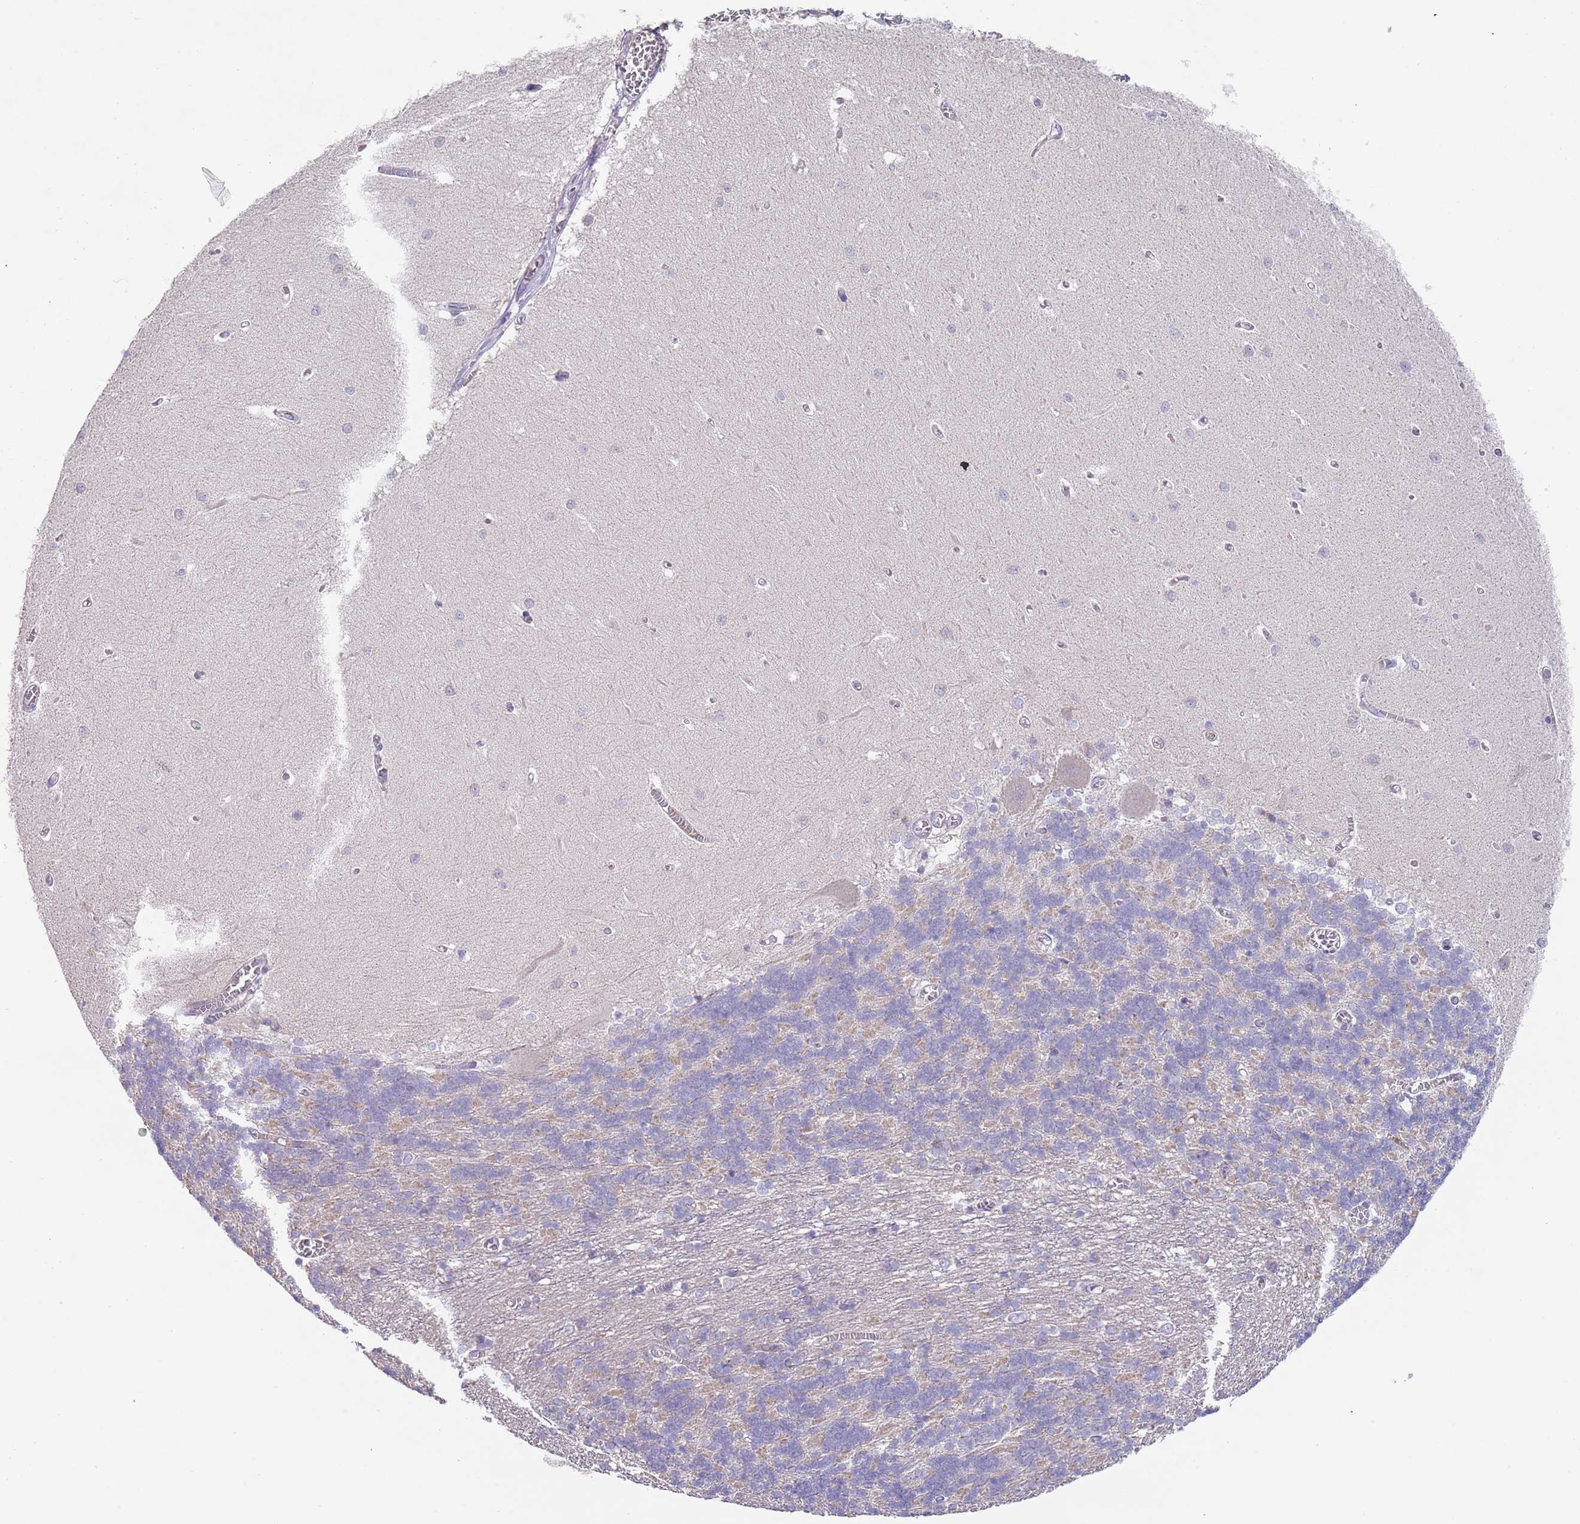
{"staining": {"intensity": "negative", "quantity": "none", "location": "none"}, "tissue": "cerebellum", "cell_type": "Cells in granular layer", "image_type": "normal", "snomed": [{"axis": "morphology", "description": "Normal tissue, NOS"}, {"axis": "topography", "description": "Cerebellum"}], "caption": "Protein analysis of benign cerebellum demonstrates no significant staining in cells in granular layer.", "gene": "PRAC1", "patient": {"sex": "male", "age": 37}}